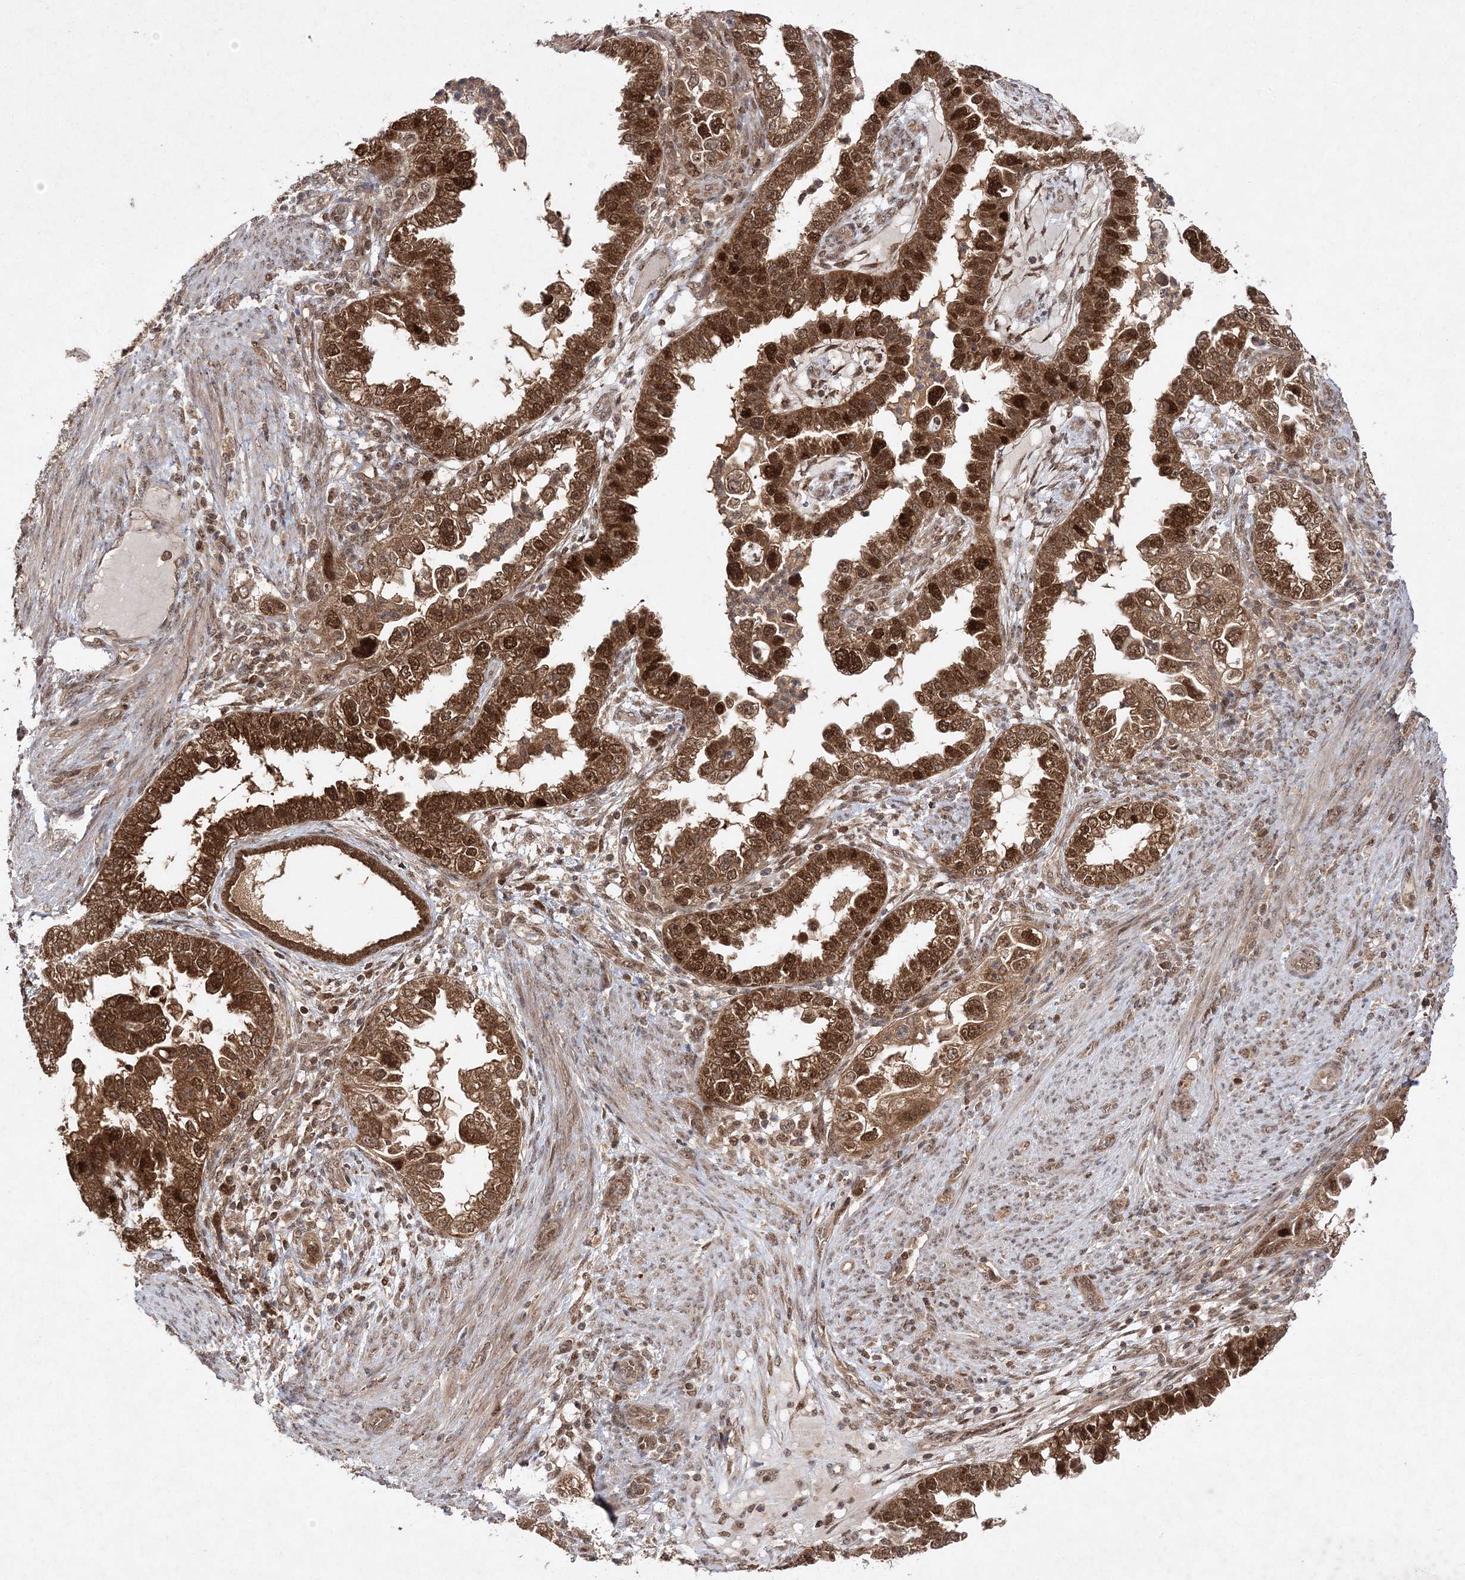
{"staining": {"intensity": "strong", "quantity": ">75%", "location": "cytoplasmic/membranous,nuclear"}, "tissue": "endometrial cancer", "cell_type": "Tumor cells", "image_type": "cancer", "snomed": [{"axis": "morphology", "description": "Adenocarcinoma, NOS"}, {"axis": "topography", "description": "Endometrium"}], "caption": "The immunohistochemical stain highlights strong cytoplasmic/membranous and nuclear staining in tumor cells of endometrial adenocarcinoma tissue.", "gene": "NIF3L1", "patient": {"sex": "female", "age": 85}}